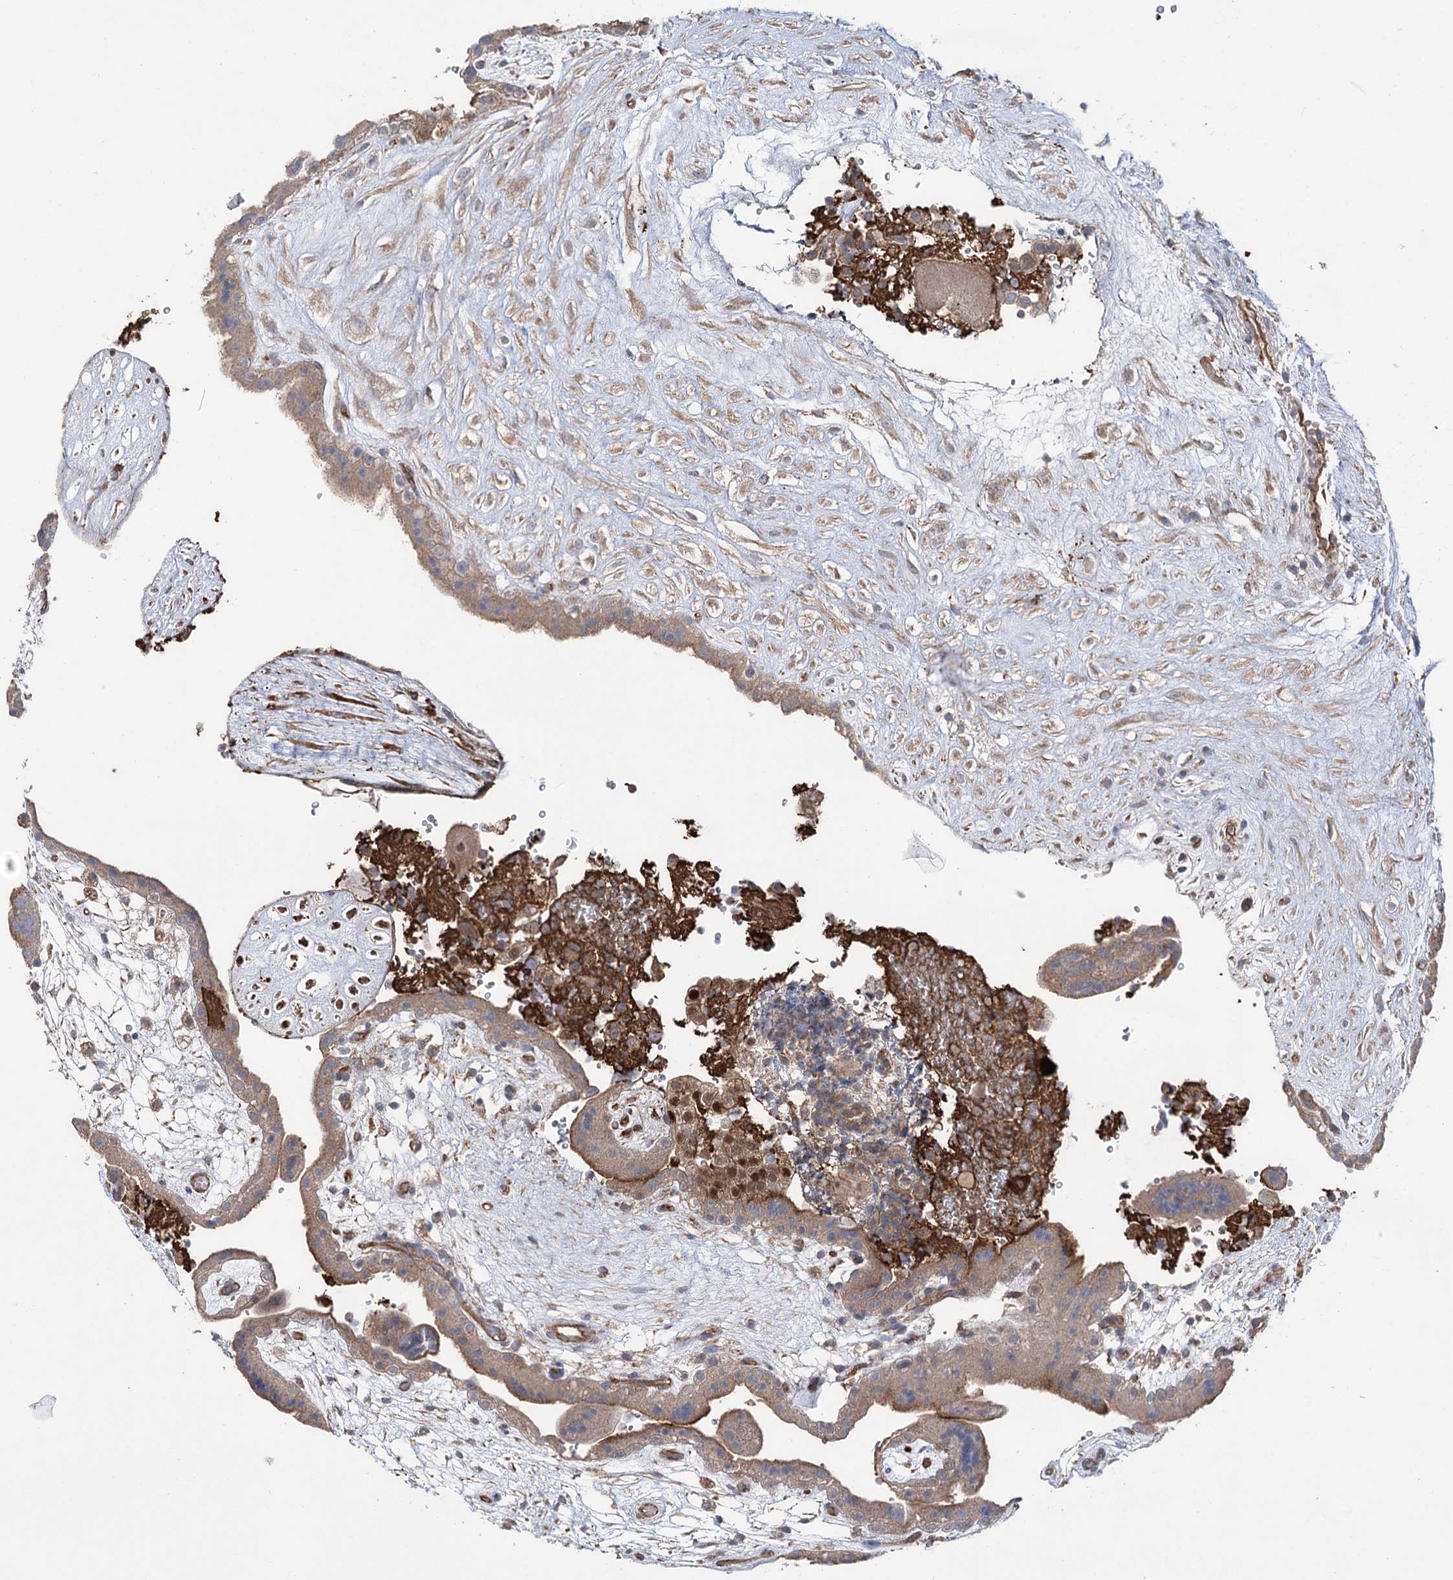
{"staining": {"intensity": "moderate", "quantity": ">75%", "location": "cytoplasmic/membranous,nuclear"}, "tissue": "placenta", "cell_type": "Decidual cells", "image_type": "normal", "snomed": [{"axis": "morphology", "description": "Normal tissue, NOS"}, {"axis": "topography", "description": "Placenta"}], "caption": "Immunohistochemistry of normal placenta demonstrates medium levels of moderate cytoplasmic/membranous,nuclear positivity in about >75% of decidual cells. (brown staining indicates protein expression, while blue staining denotes nuclei).", "gene": "OTUD1", "patient": {"sex": "female", "age": 18}}